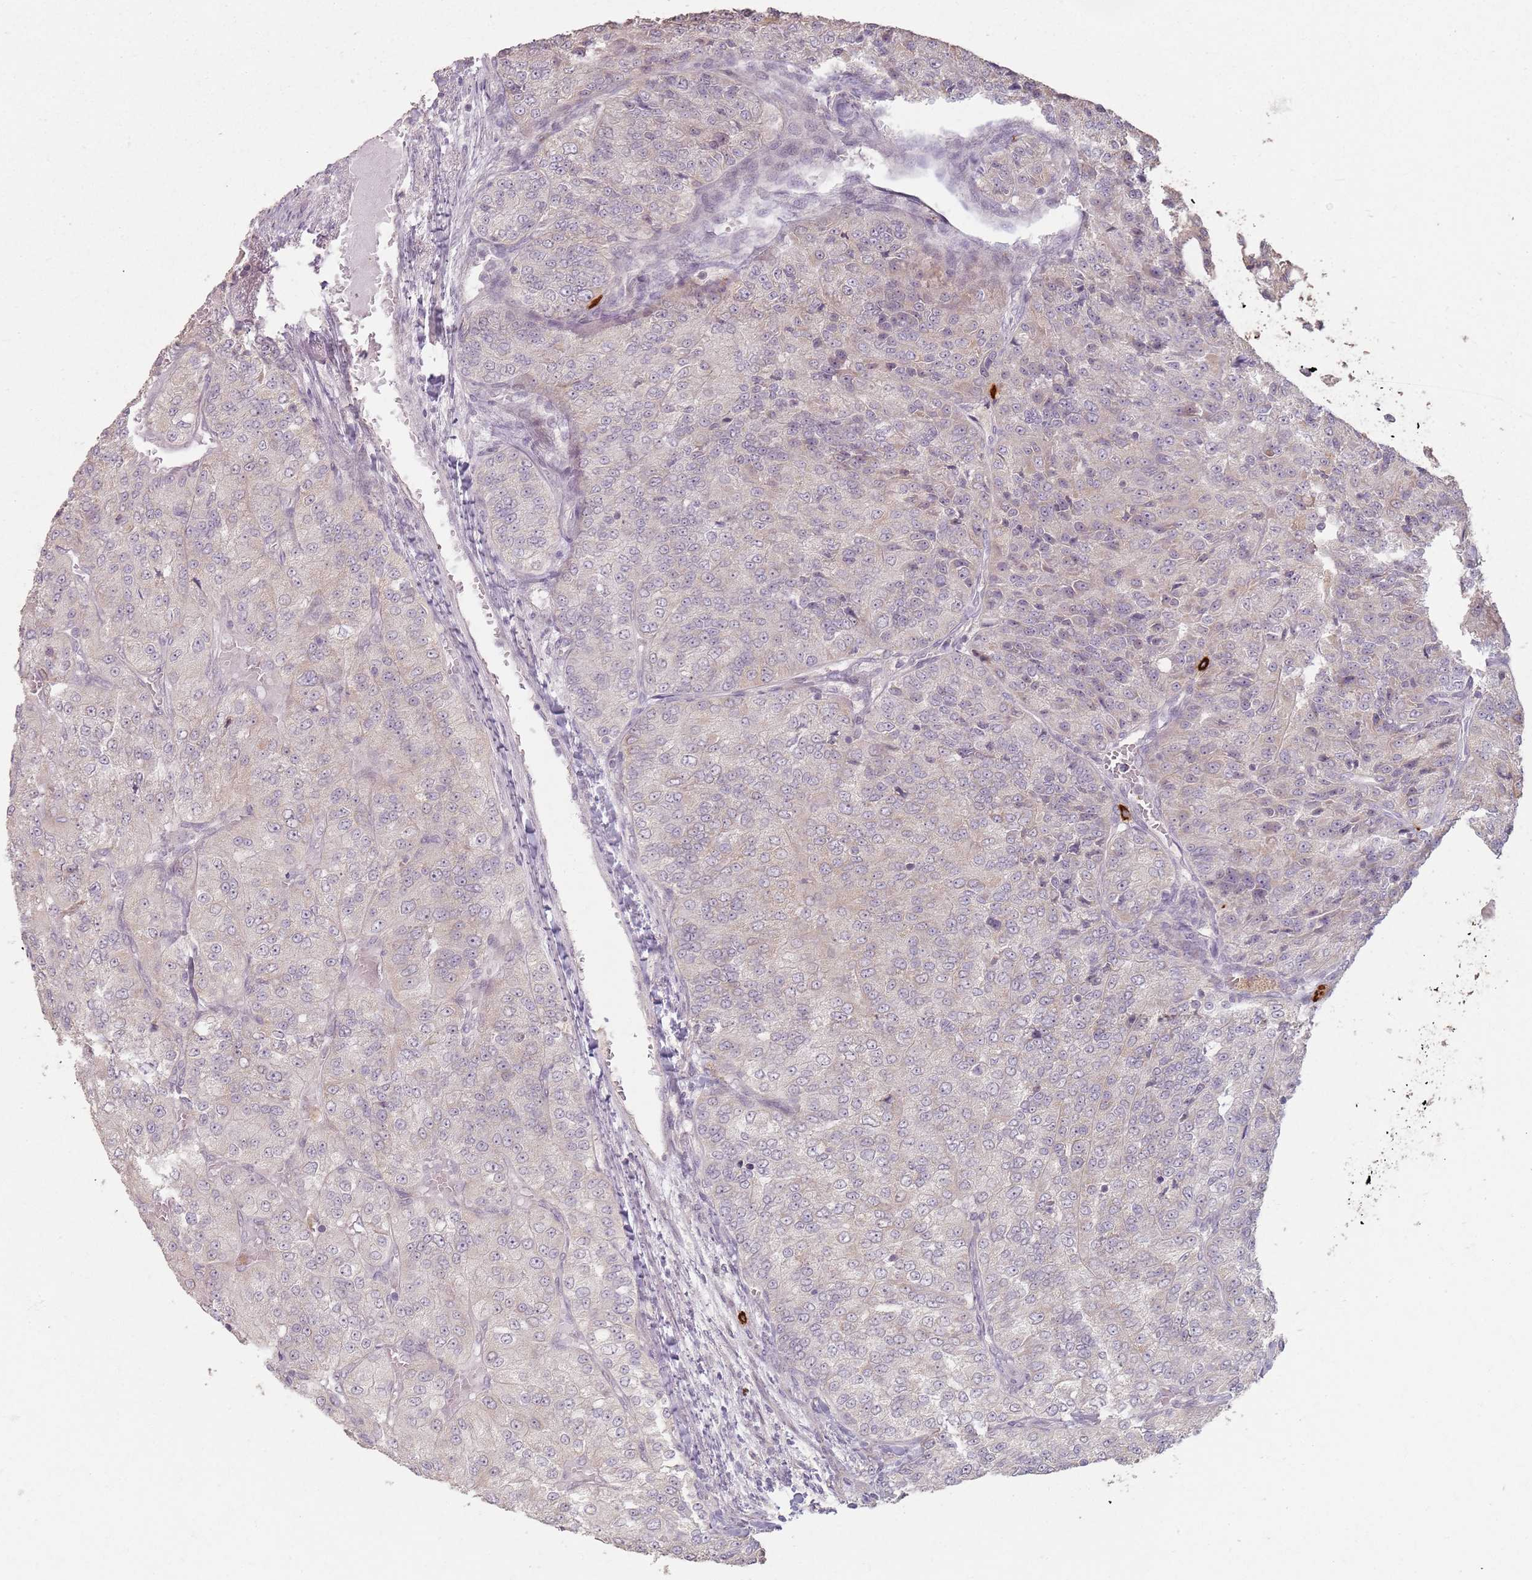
{"staining": {"intensity": "negative", "quantity": "none", "location": "none"}, "tissue": "renal cancer", "cell_type": "Tumor cells", "image_type": "cancer", "snomed": [{"axis": "morphology", "description": "Adenocarcinoma, NOS"}, {"axis": "topography", "description": "Kidney"}], "caption": "The histopathology image shows no staining of tumor cells in renal cancer.", "gene": "CCDC168", "patient": {"sex": "female", "age": 63}}